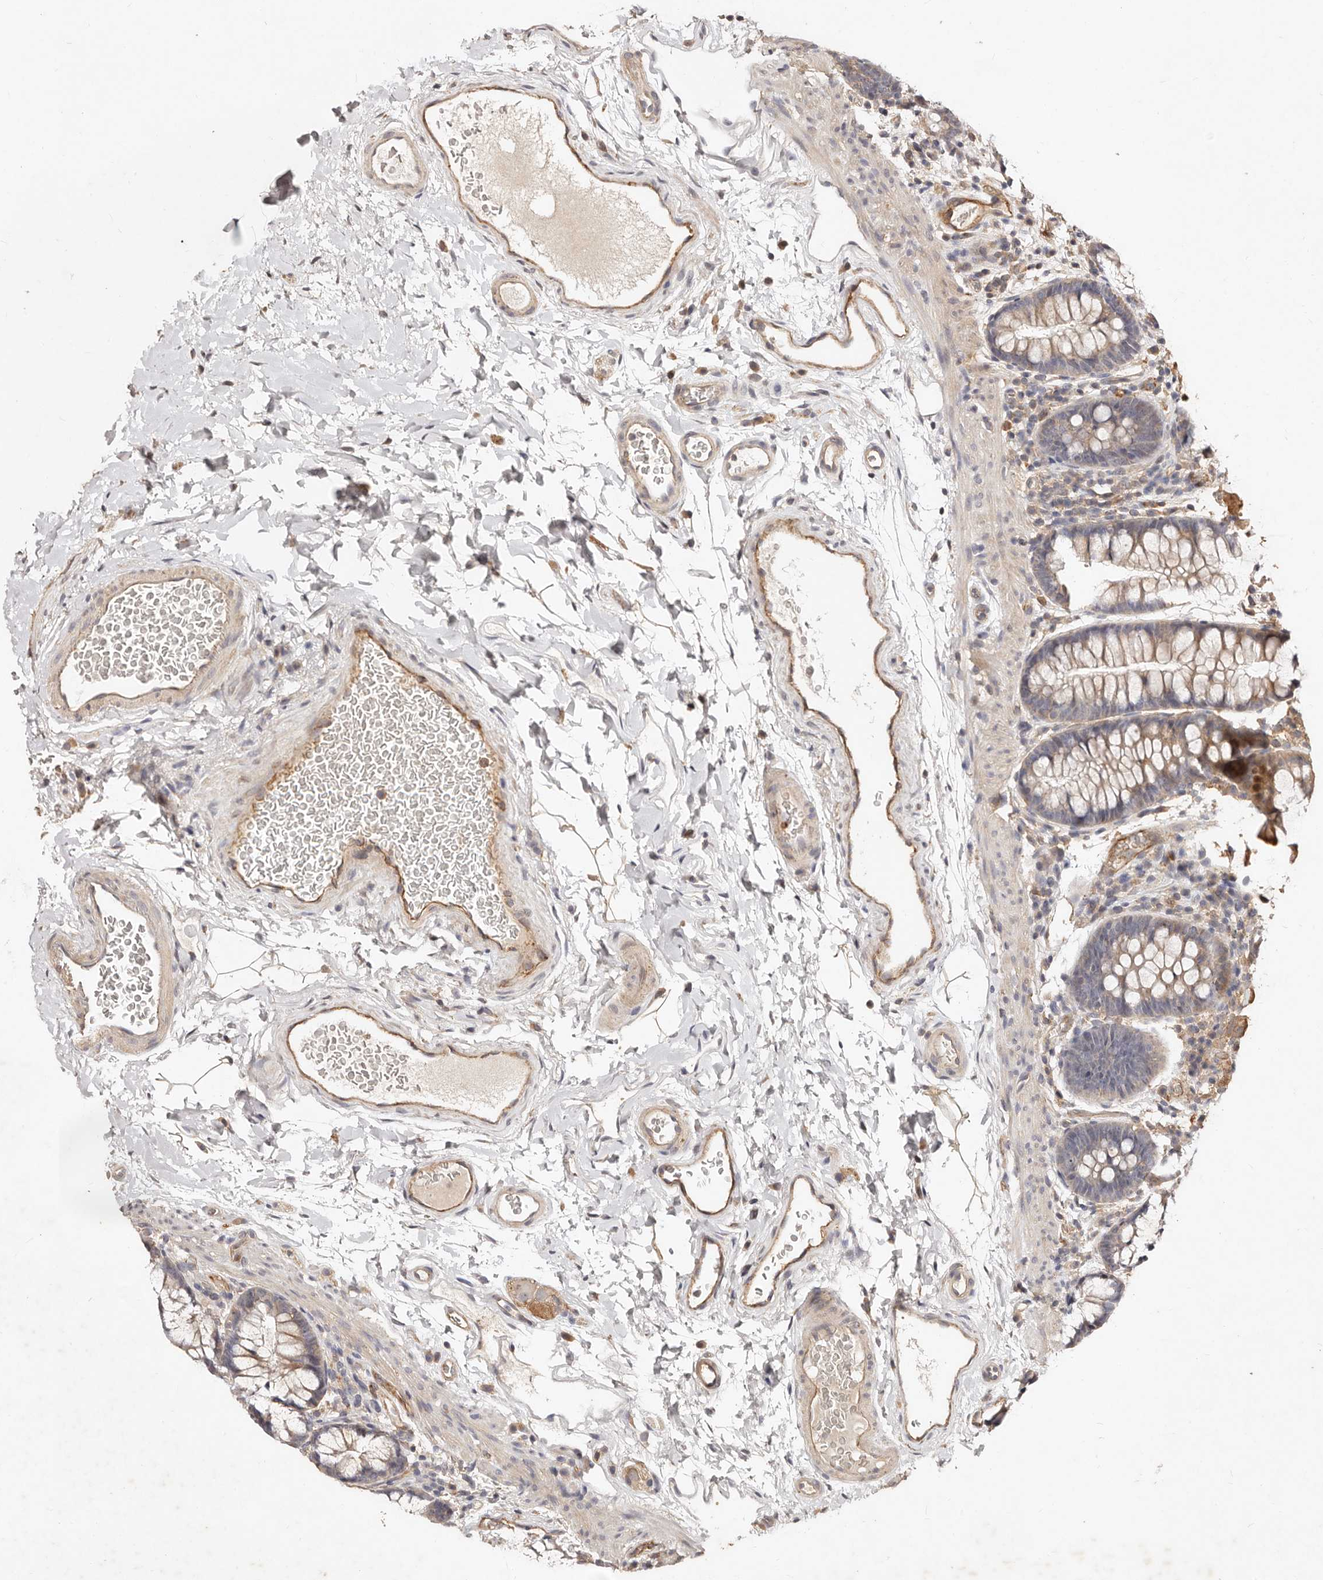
{"staining": {"intensity": "moderate", "quantity": ">75%", "location": "cytoplasmic/membranous"}, "tissue": "colon", "cell_type": "Endothelial cells", "image_type": "normal", "snomed": [{"axis": "morphology", "description": "Normal tissue, NOS"}, {"axis": "topography", "description": "Colon"}], "caption": "Immunohistochemistry (IHC) of benign human colon demonstrates medium levels of moderate cytoplasmic/membranous positivity in about >75% of endothelial cells.", "gene": "CCL14", "patient": {"sex": "female", "age": 62}}